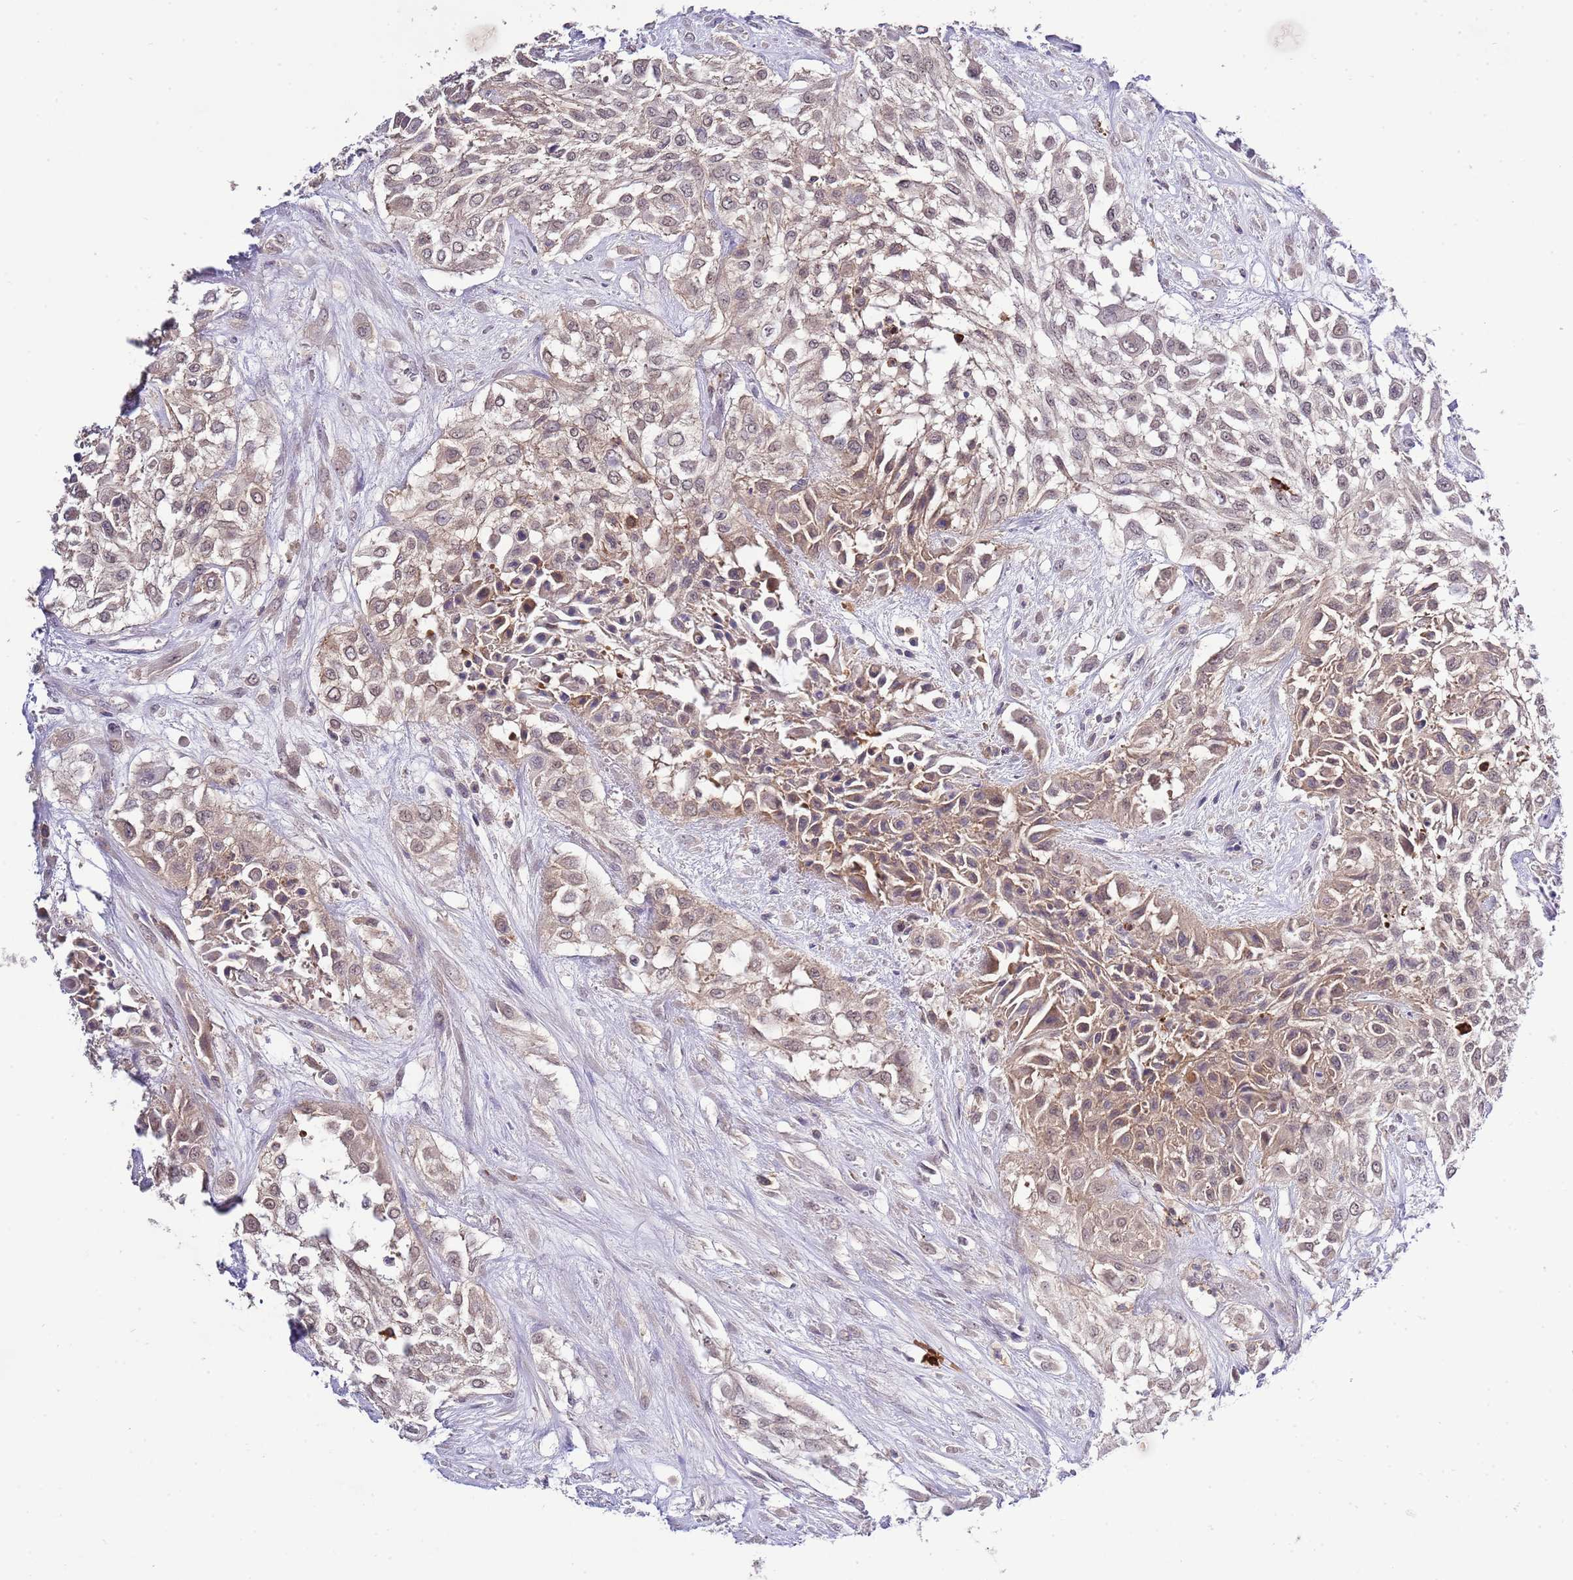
{"staining": {"intensity": "weak", "quantity": ">75%", "location": "cytoplasmic/membranous"}, "tissue": "urothelial cancer", "cell_type": "Tumor cells", "image_type": "cancer", "snomed": [{"axis": "morphology", "description": "Urothelial carcinoma, High grade"}, {"axis": "topography", "description": "Urinary bladder"}], "caption": "Immunohistochemistry (IHC) of urothelial cancer shows low levels of weak cytoplasmic/membranous expression in about >75% of tumor cells.", "gene": "EFHD1", "patient": {"sex": "male", "age": 57}}